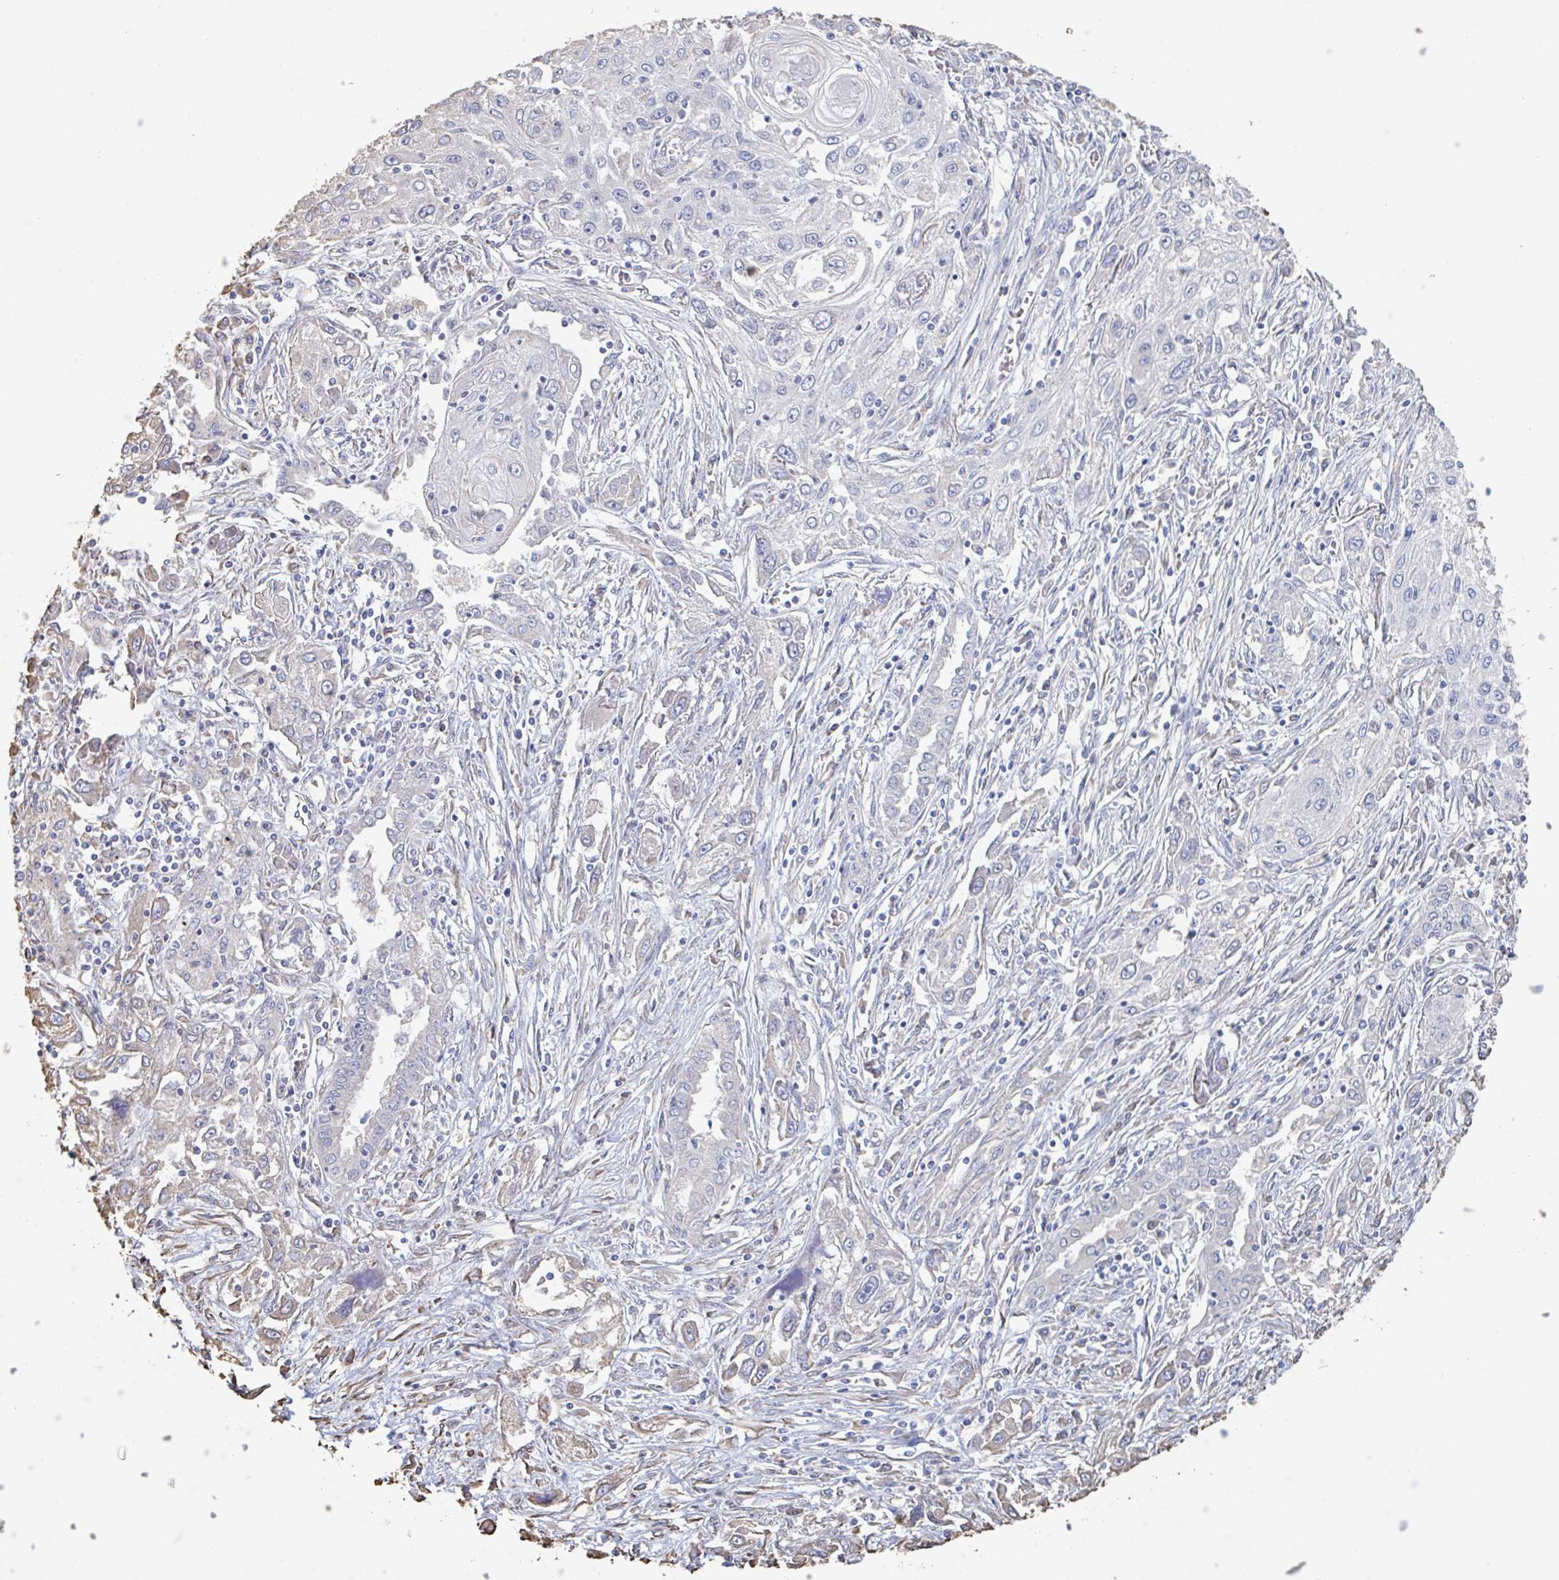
{"staining": {"intensity": "negative", "quantity": "none", "location": "none"}, "tissue": "lung cancer", "cell_type": "Tumor cells", "image_type": "cancer", "snomed": [{"axis": "morphology", "description": "Squamous cell carcinoma, NOS"}, {"axis": "topography", "description": "Lung"}], "caption": "IHC micrograph of neoplastic tissue: lung cancer stained with DAB (3,3'-diaminobenzidine) reveals no significant protein staining in tumor cells. (DAB (3,3'-diaminobenzidine) IHC with hematoxylin counter stain).", "gene": "RAB5IF", "patient": {"sex": "female", "age": 69}}